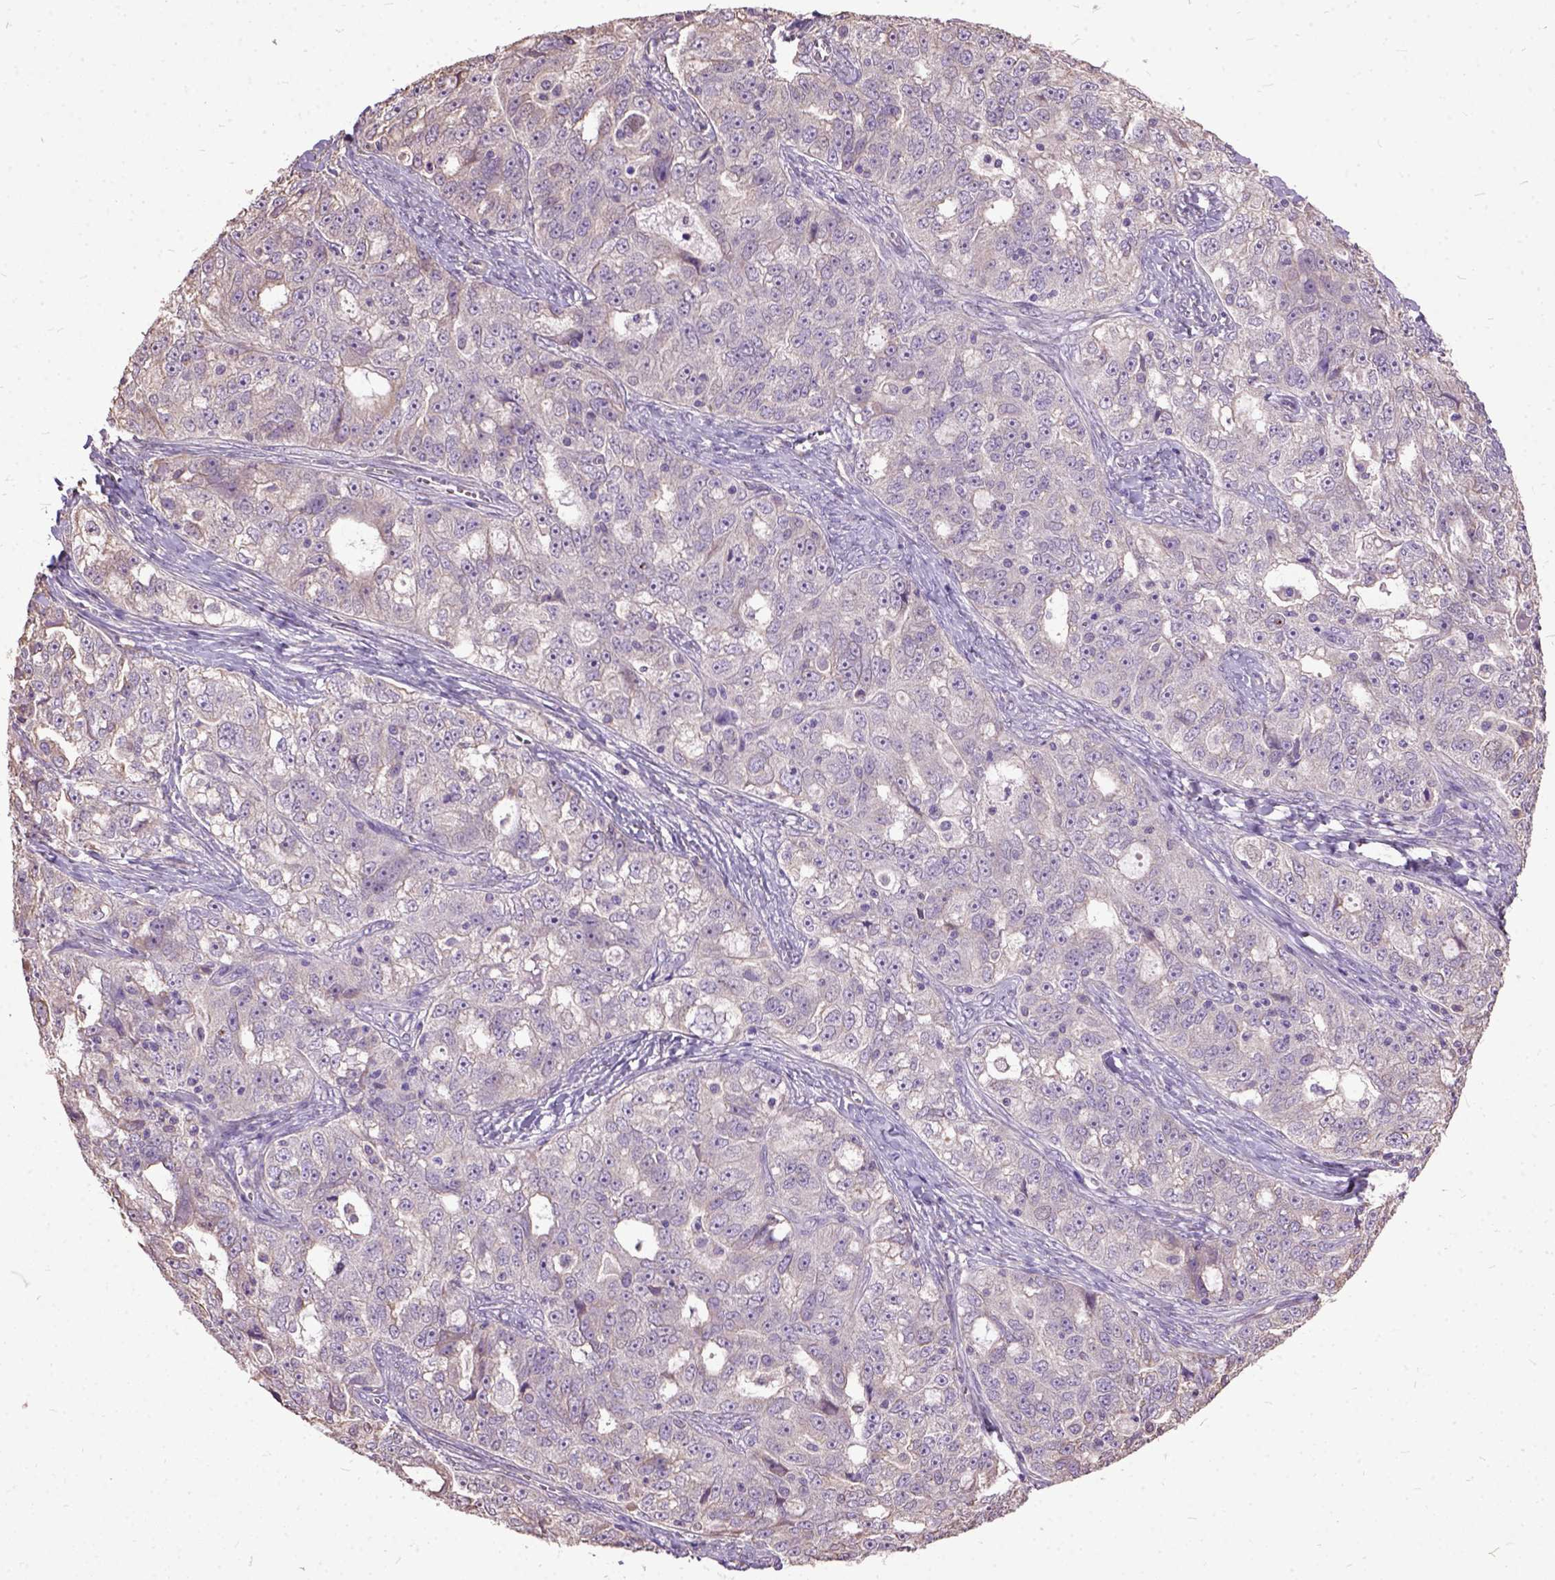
{"staining": {"intensity": "negative", "quantity": "none", "location": "none"}, "tissue": "ovarian cancer", "cell_type": "Tumor cells", "image_type": "cancer", "snomed": [{"axis": "morphology", "description": "Cystadenocarcinoma, serous, NOS"}, {"axis": "topography", "description": "Ovary"}], "caption": "Tumor cells are negative for brown protein staining in serous cystadenocarcinoma (ovarian).", "gene": "AREG", "patient": {"sex": "female", "age": 51}}